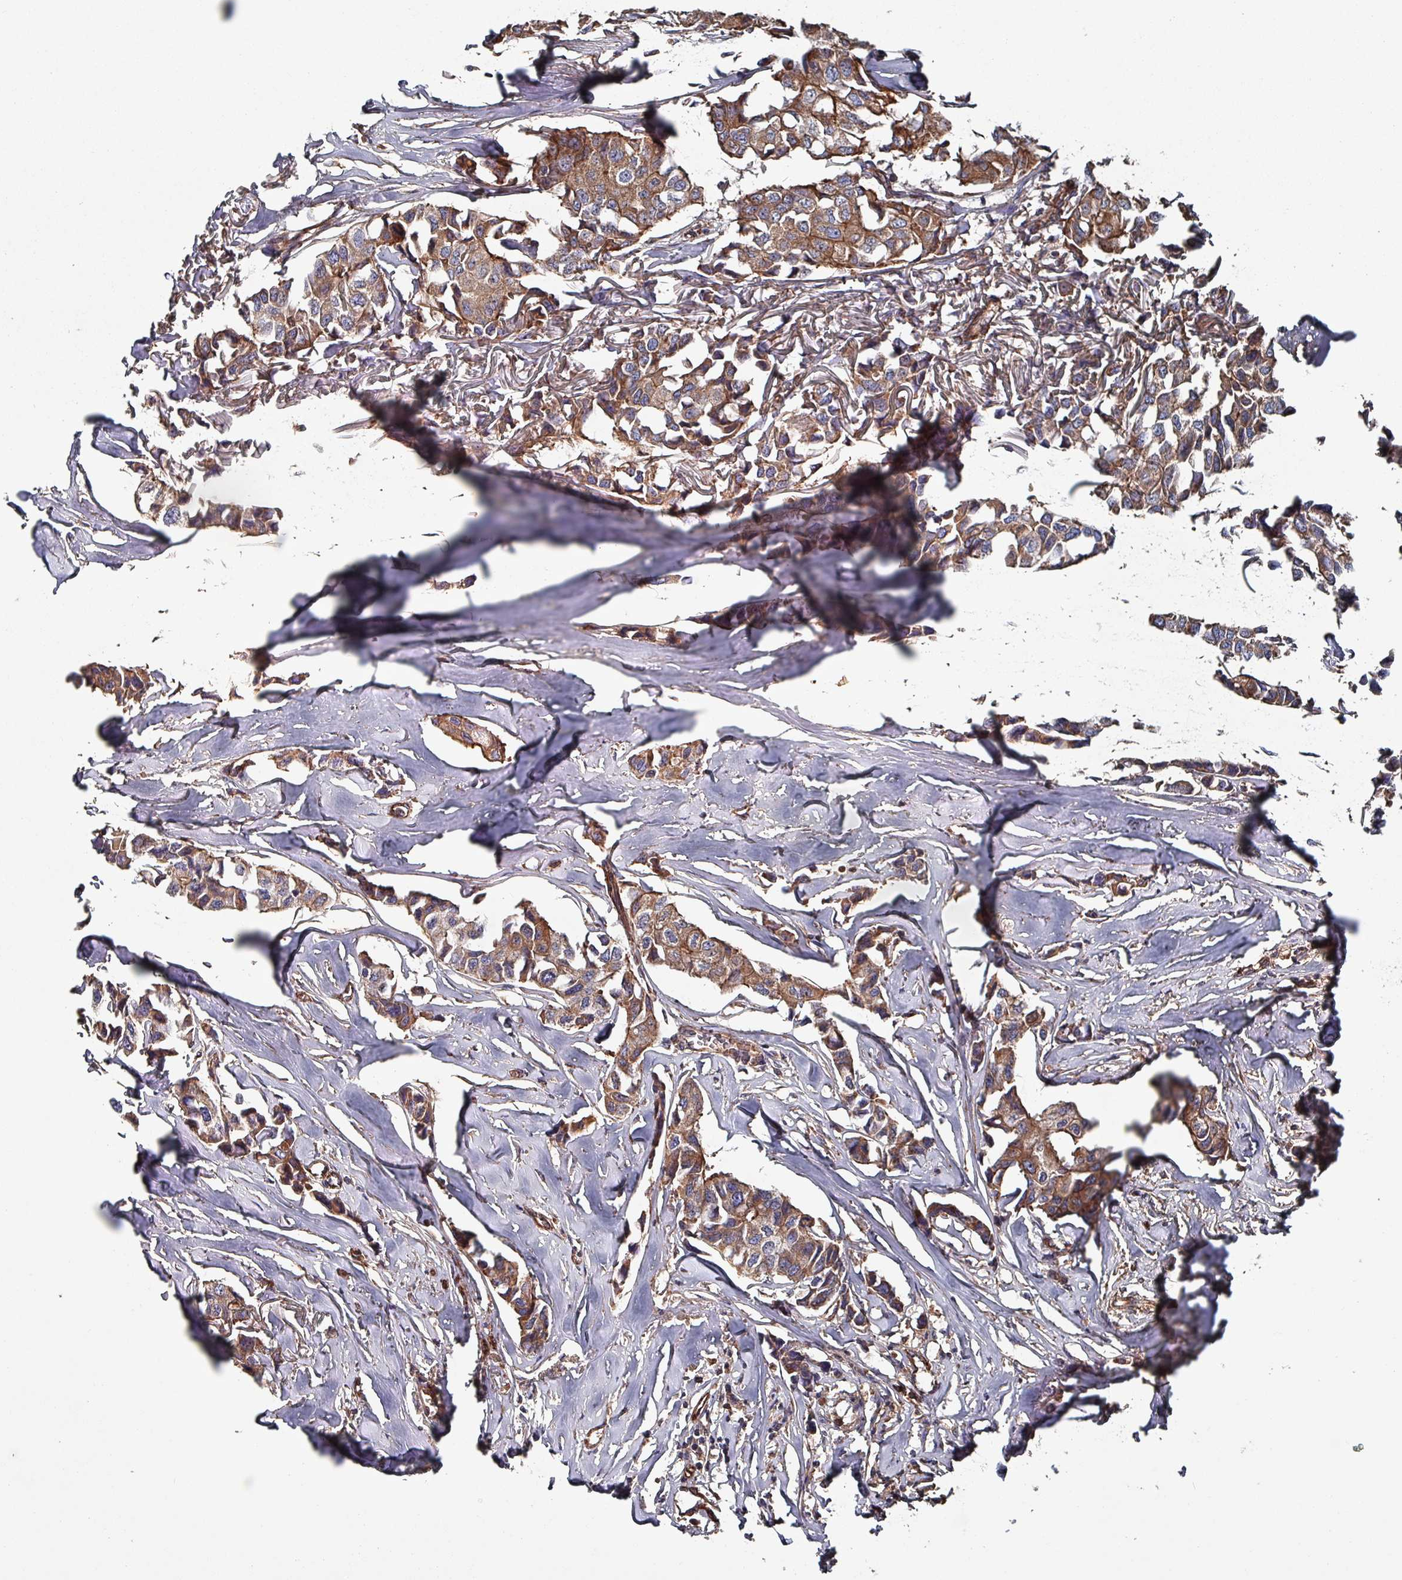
{"staining": {"intensity": "moderate", "quantity": "25%-75%", "location": "cytoplasmic/membranous"}, "tissue": "breast cancer", "cell_type": "Tumor cells", "image_type": "cancer", "snomed": [{"axis": "morphology", "description": "Duct carcinoma"}, {"axis": "topography", "description": "Breast"}], "caption": "Immunohistochemical staining of human breast intraductal carcinoma exhibits medium levels of moderate cytoplasmic/membranous protein expression in approximately 25%-75% of tumor cells. (Brightfield microscopy of DAB IHC at high magnification).", "gene": "ANO10", "patient": {"sex": "female", "age": 80}}